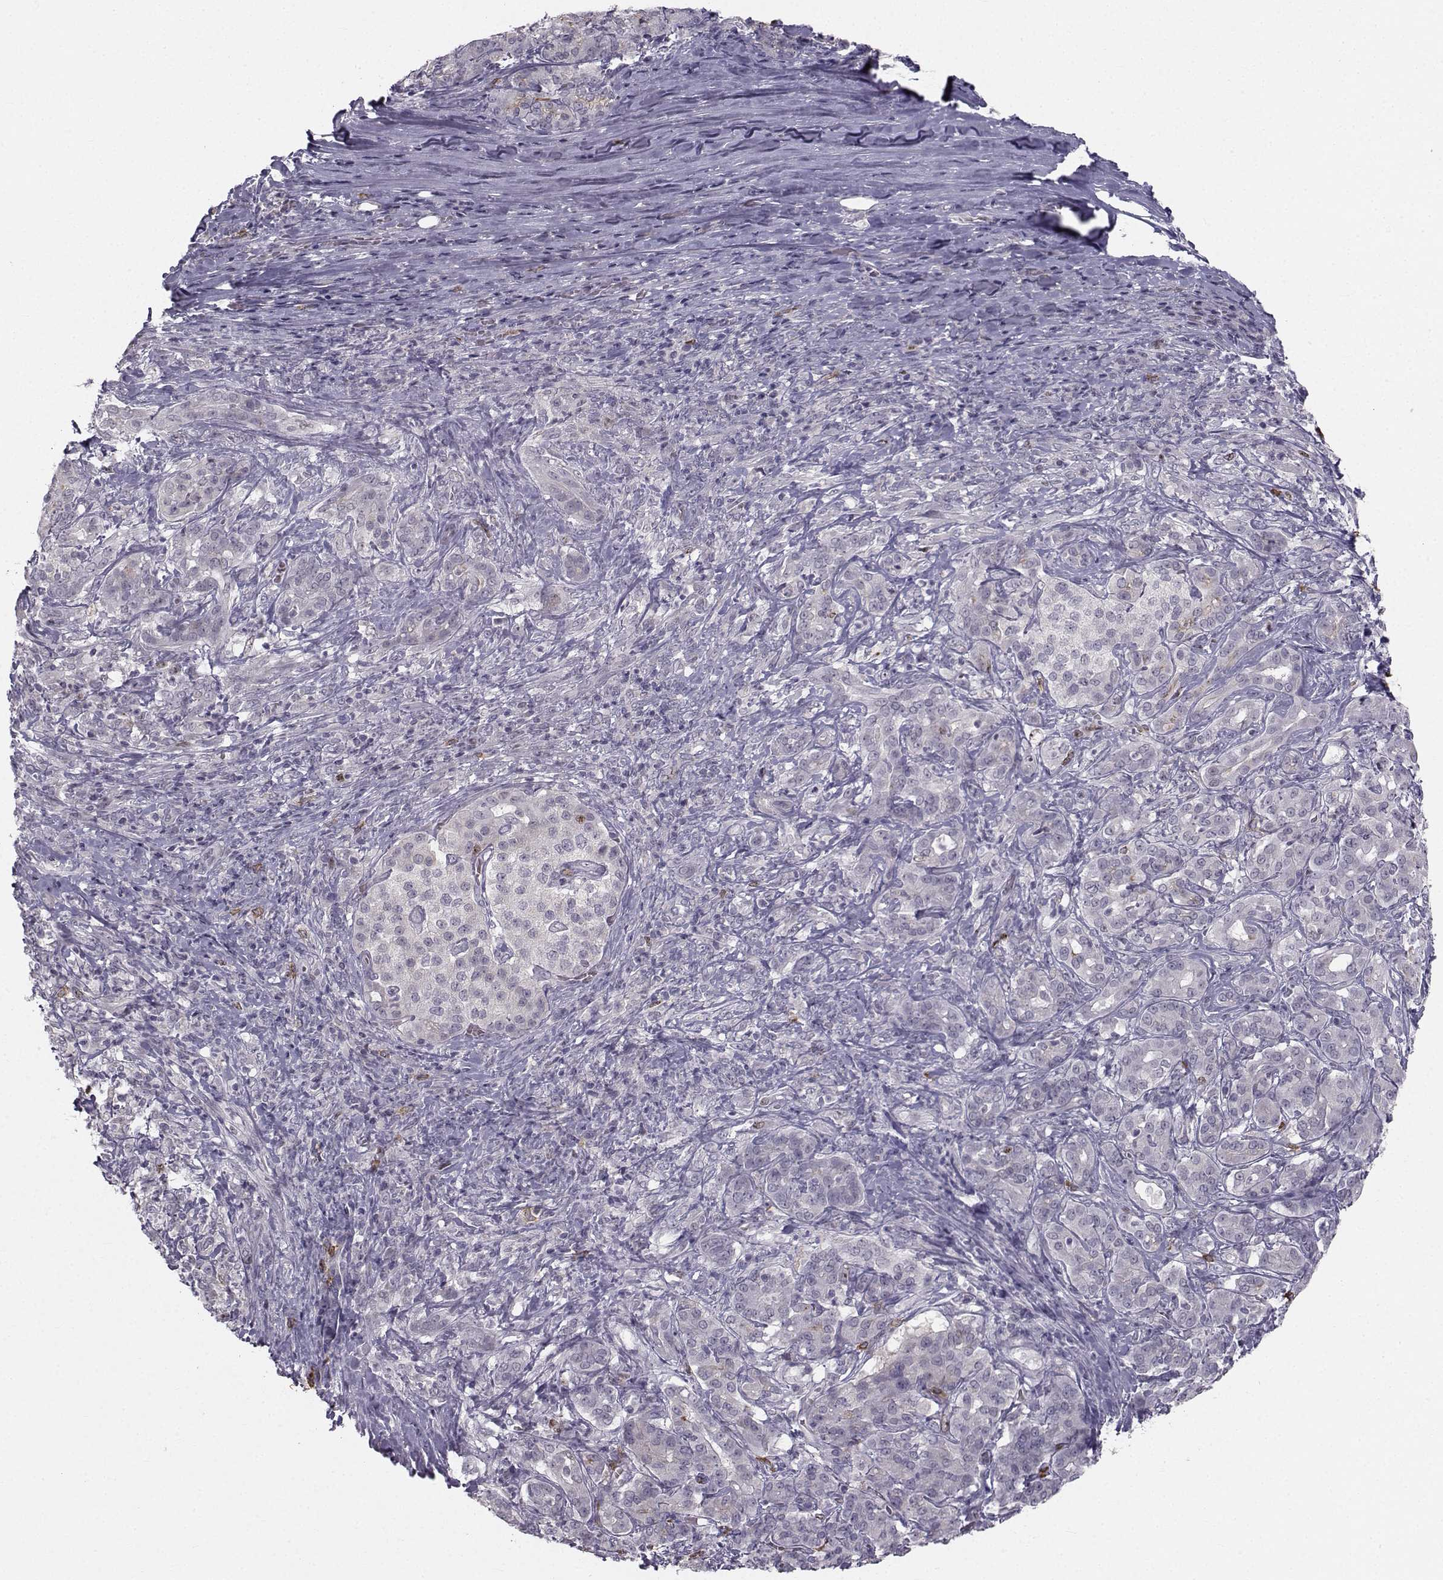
{"staining": {"intensity": "moderate", "quantity": "<25%", "location": "nuclear"}, "tissue": "pancreatic cancer", "cell_type": "Tumor cells", "image_type": "cancer", "snomed": [{"axis": "morphology", "description": "Normal tissue, NOS"}, {"axis": "morphology", "description": "Inflammation, NOS"}, {"axis": "morphology", "description": "Adenocarcinoma, NOS"}, {"axis": "topography", "description": "Pancreas"}], "caption": "Immunohistochemical staining of human pancreatic cancer shows low levels of moderate nuclear protein positivity in approximately <25% of tumor cells.", "gene": "LRP8", "patient": {"sex": "male", "age": 57}}